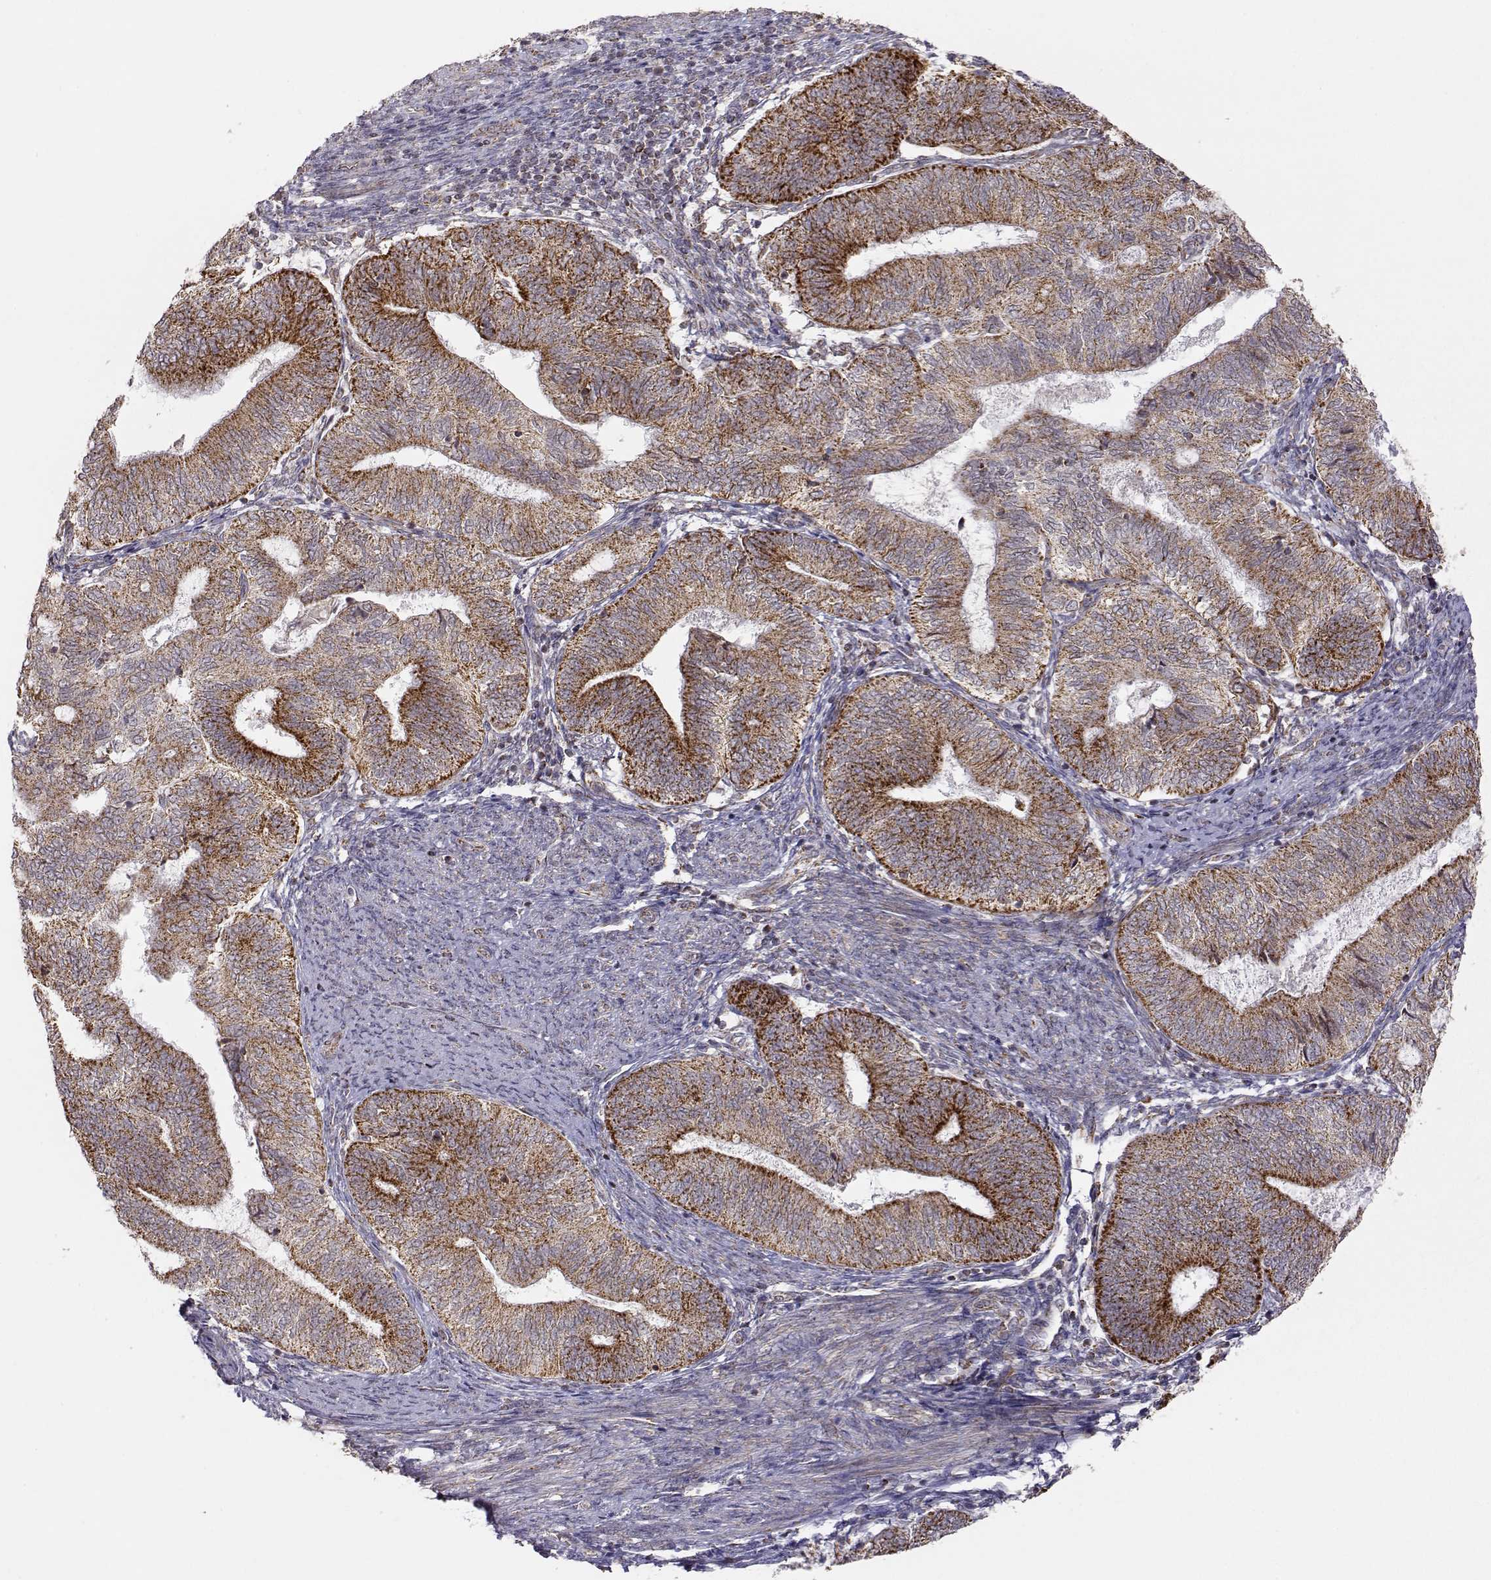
{"staining": {"intensity": "strong", "quantity": ">75%", "location": "cytoplasmic/membranous"}, "tissue": "endometrial cancer", "cell_type": "Tumor cells", "image_type": "cancer", "snomed": [{"axis": "morphology", "description": "Adenocarcinoma, NOS"}, {"axis": "topography", "description": "Endometrium"}], "caption": "A brown stain highlights strong cytoplasmic/membranous expression of a protein in endometrial cancer (adenocarcinoma) tumor cells.", "gene": "EXOG", "patient": {"sex": "female", "age": 65}}